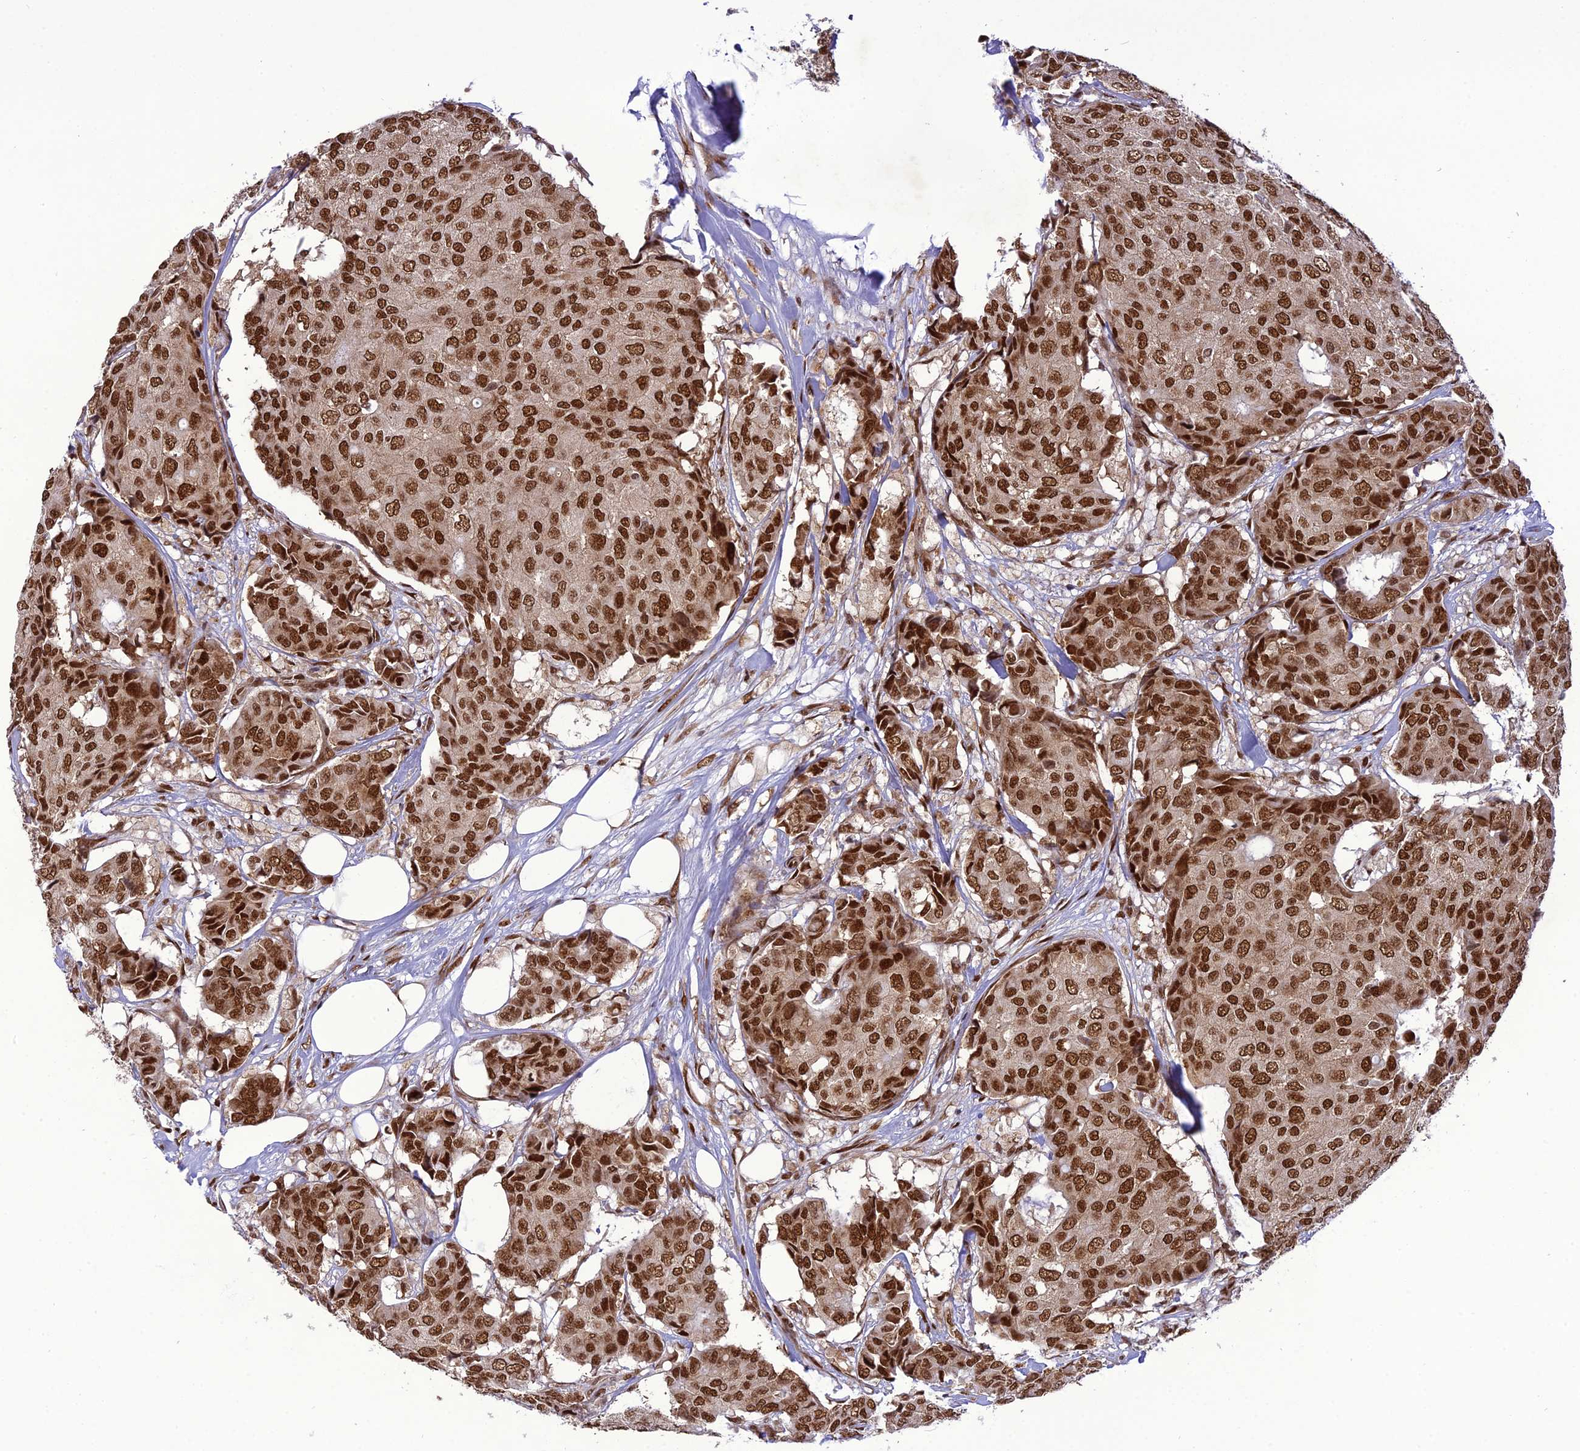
{"staining": {"intensity": "strong", "quantity": ">75%", "location": "nuclear"}, "tissue": "breast cancer", "cell_type": "Tumor cells", "image_type": "cancer", "snomed": [{"axis": "morphology", "description": "Duct carcinoma"}, {"axis": "topography", "description": "Breast"}], "caption": "IHC (DAB (3,3'-diaminobenzidine)) staining of breast cancer displays strong nuclear protein positivity in approximately >75% of tumor cells.", "gene": "DDX1", "patient": {"sex": "female", "age": 75}}